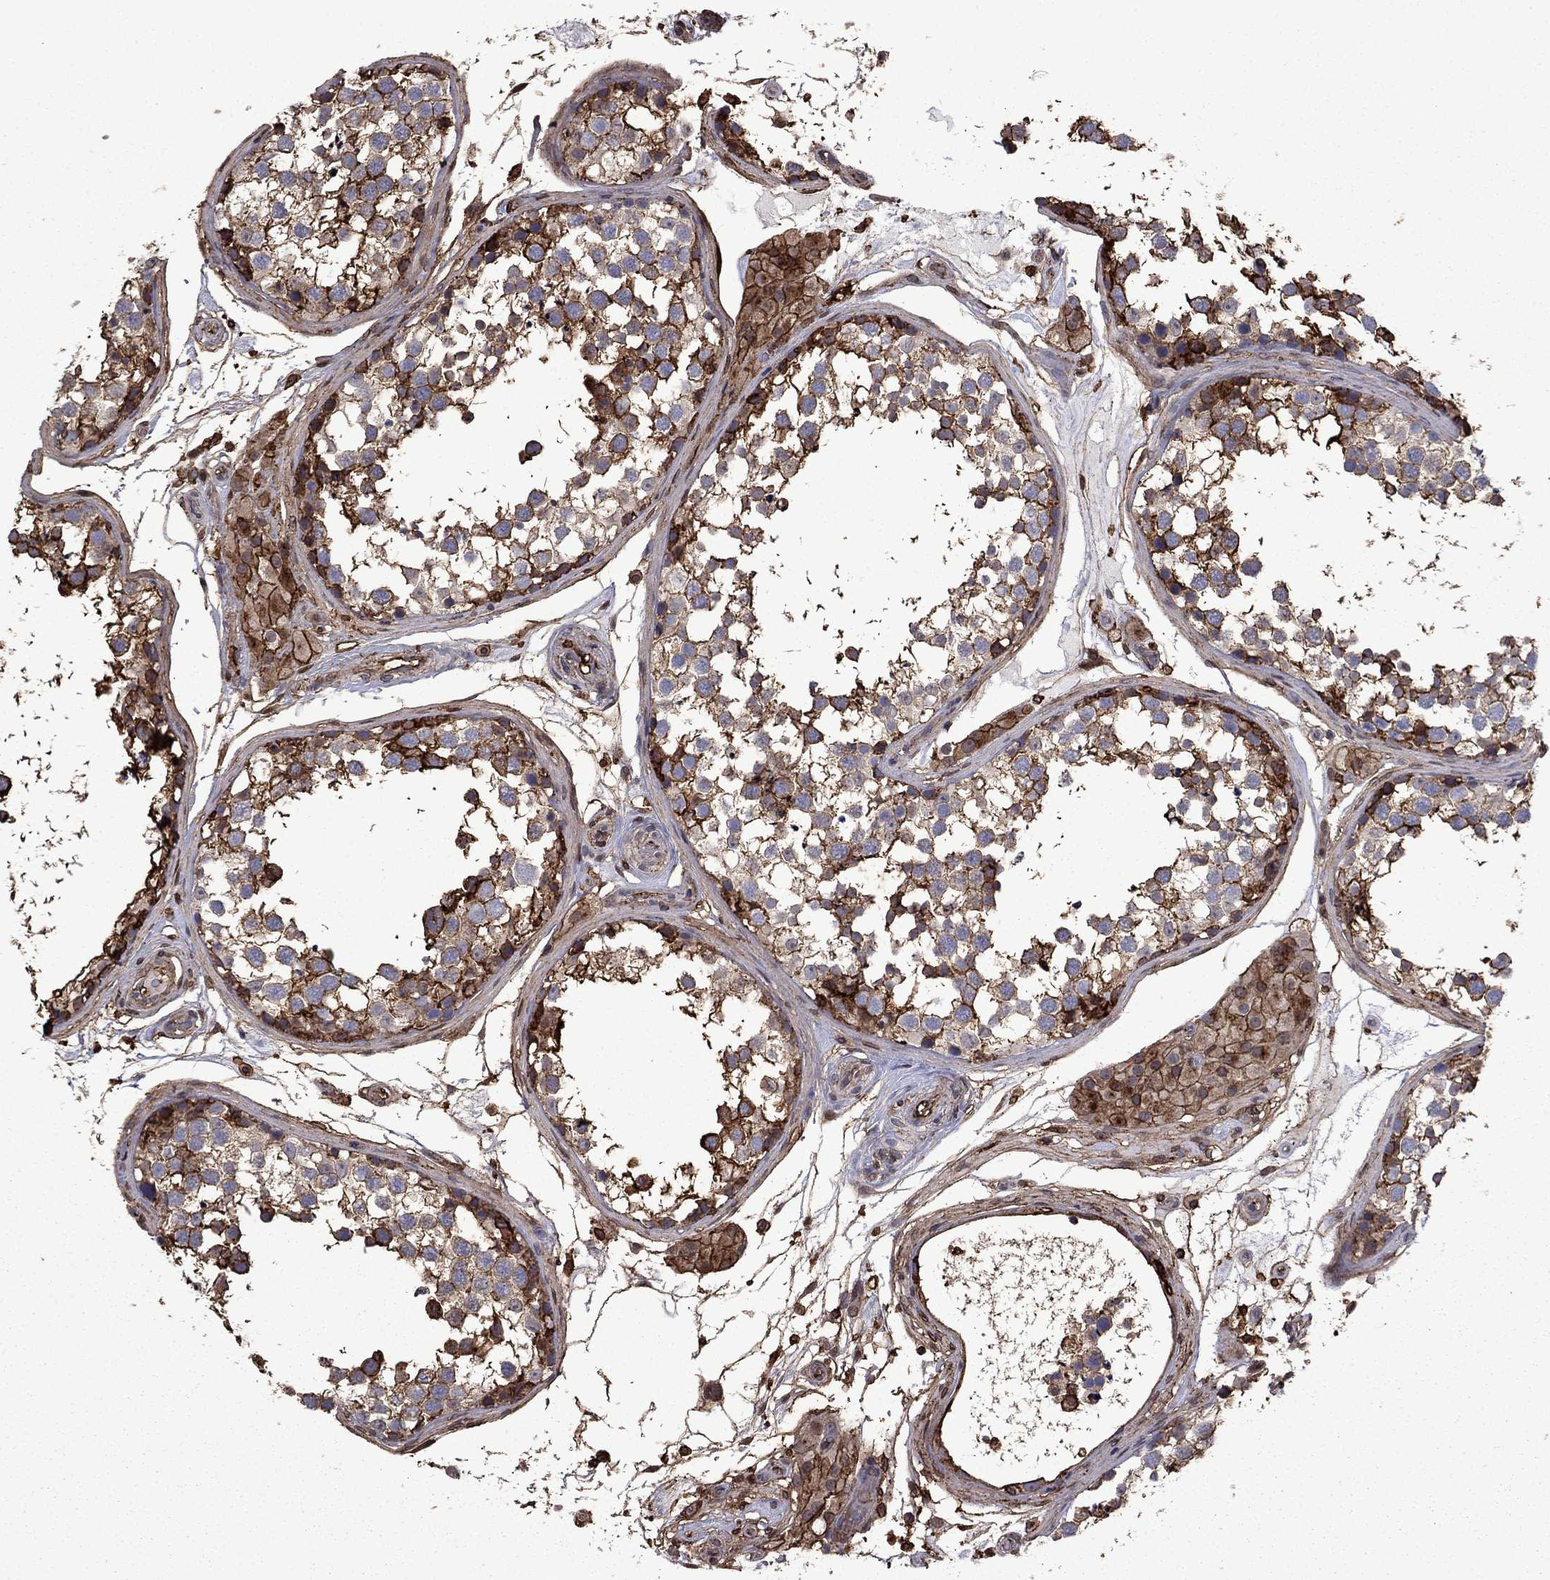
{"staining": {"intensity": "strong", "quantity": ">75%", "location": "cytoplasmic/membranous"}, "tissue": "testis", "cell_type": "Cells in seminiferous ducts", "image_type": "normal", "snomed": [{"axis": "morphology", "description": "Normal tissue, NOS"}, {"axis": "morphology", "description": "Seminoma, NOS"}, {"axis": "topography", "description": "Testis"}], "caption": "Protein expression analysis of normal testis demonstrates strong cytoplasmic/membranous expression in about >75% of cells in seminiferous ducts. (Brightfield microscopy of DAB IHC at high magnification).", "gene": "PLAU", "patient": {"sex": "male", "age": 65}}